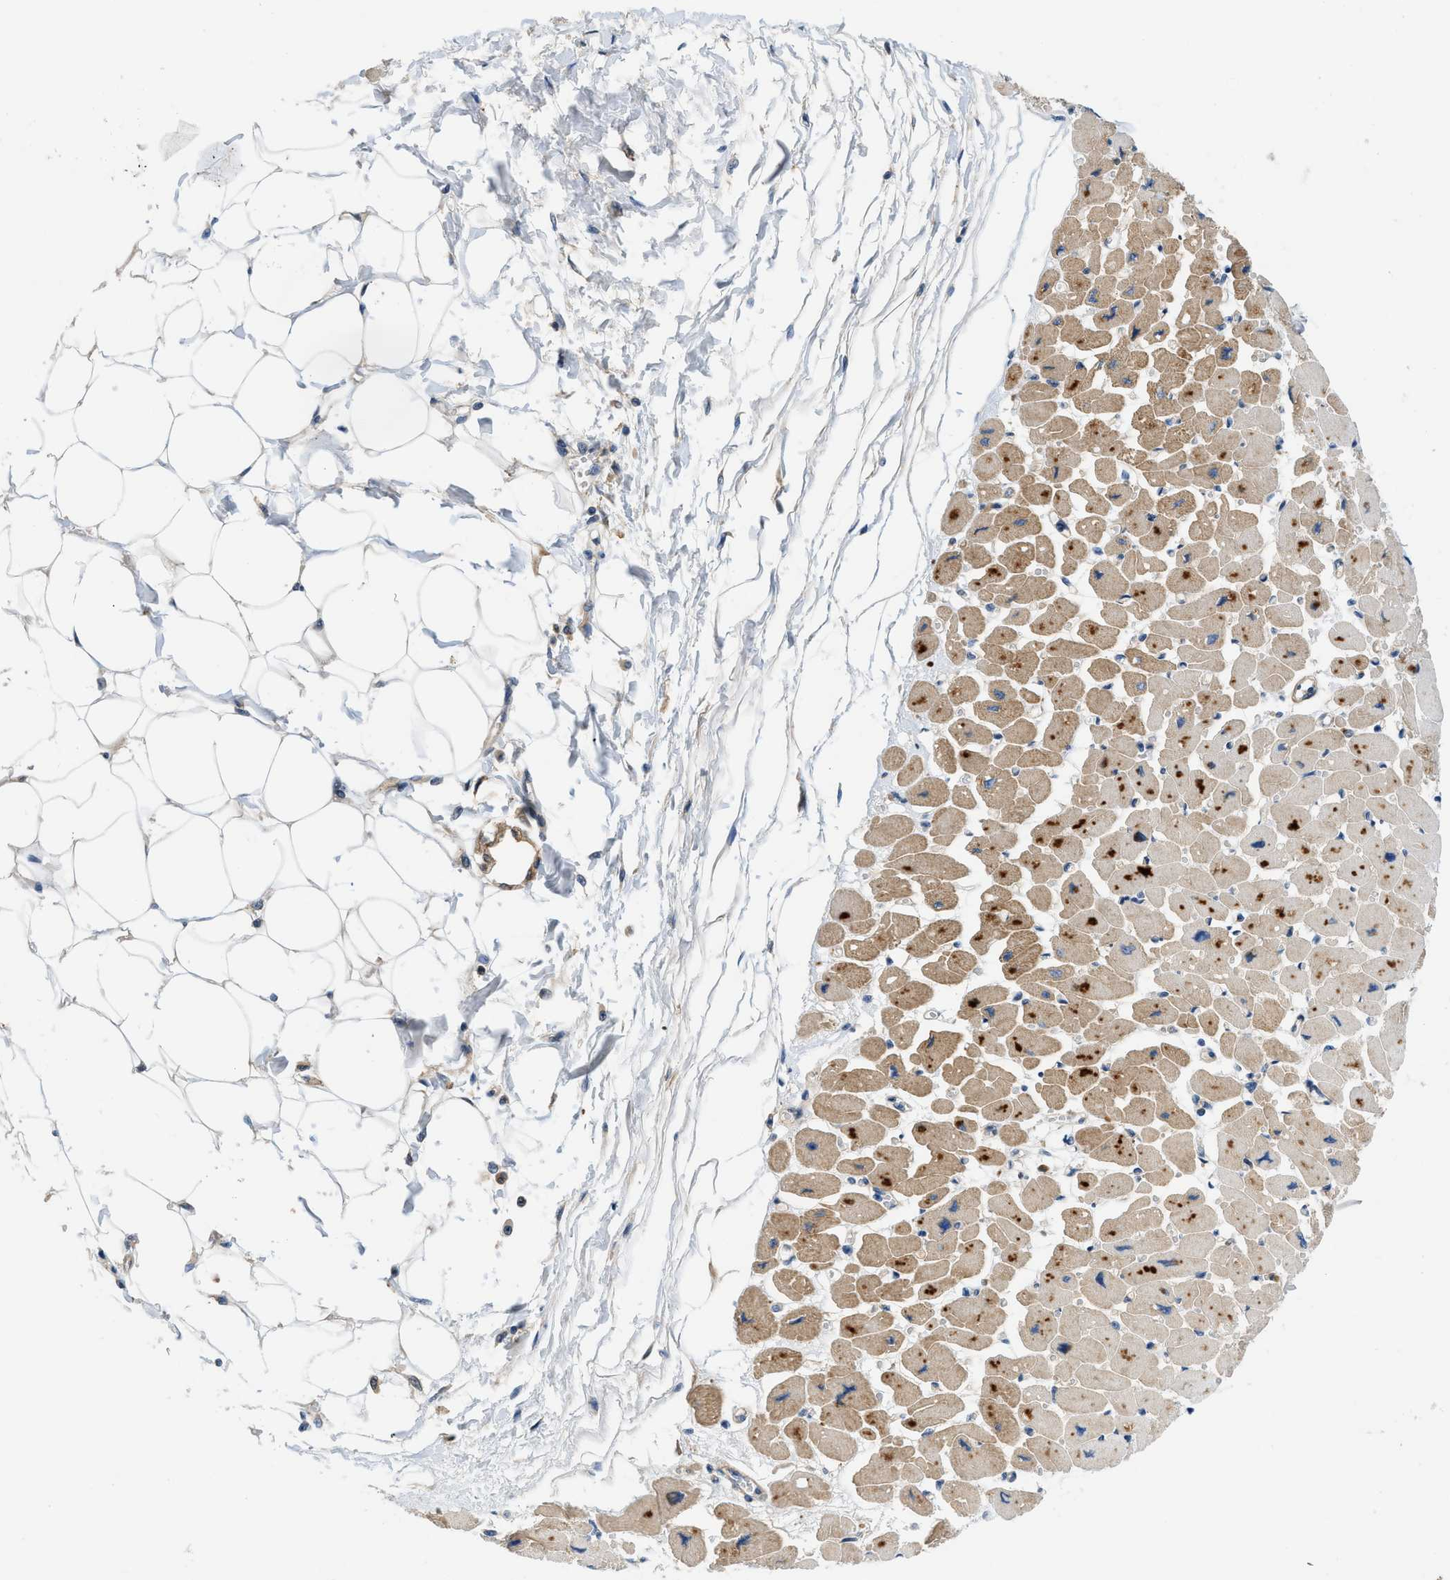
{"staining": {"intensity": "moderate", "quantity": ">75%", "location": "cytoplasmic/membranous"}, "tissue": "heart muscle", "cell_type": "Cardiomyocytes", "image_type": "normal", "snomed": [{"axis": "morphology", "description": "Normal tissue, NOS"}, {"axis": "topography", "description": "Heart"}], "caption": "Immunohistochemical staining of benign heart muscle reveals medium levels of moderate cytoplasmic/membranous positivity in about >75% of cardiomyocytes.", "gene": "GPR31", "patient": {"sex": "female", "age": 54}}